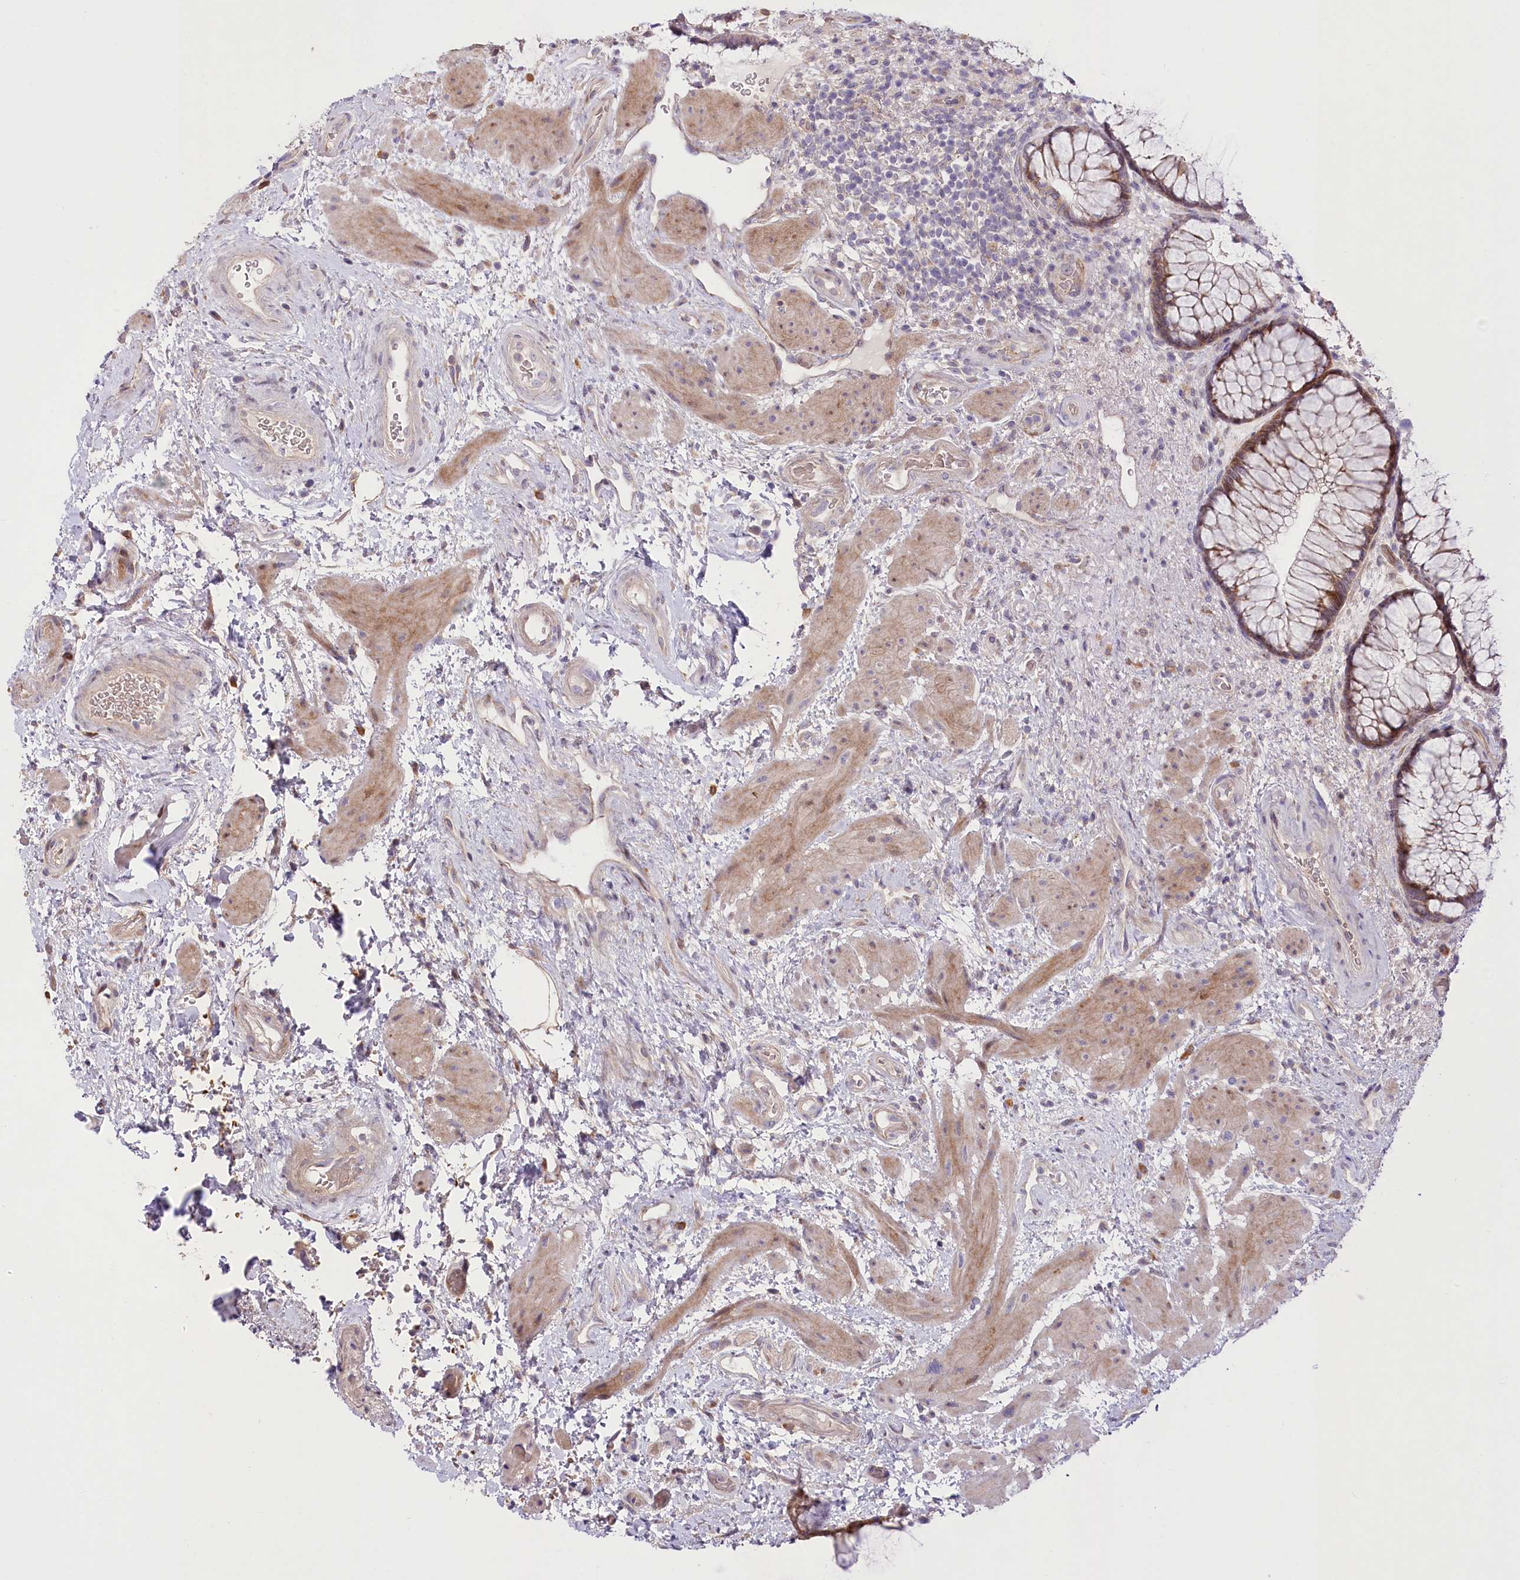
{"staining": {"intensity": "moderate", "quantity": ">75%", "location": "cytoplasmic/membranous"}, "tissue": "rectum", "cell_type": "Glandular cells", "image_type": "normal", "snomed": [{"axis": "morphology", "description": "Normal tissue, NOS"}, {"axis": "topography", "description": "Rectum"}], "caption": "Immunohistochemical staining of benign rectum reveals >75% levels of moderate cytoplasmic/membranous protein positivity in approximately >75% of glandular cells. (IHC, brightfield microscopy, high magnification).", "gene": "TRUB1", "patient": {"sex": "male", "age": 51}}